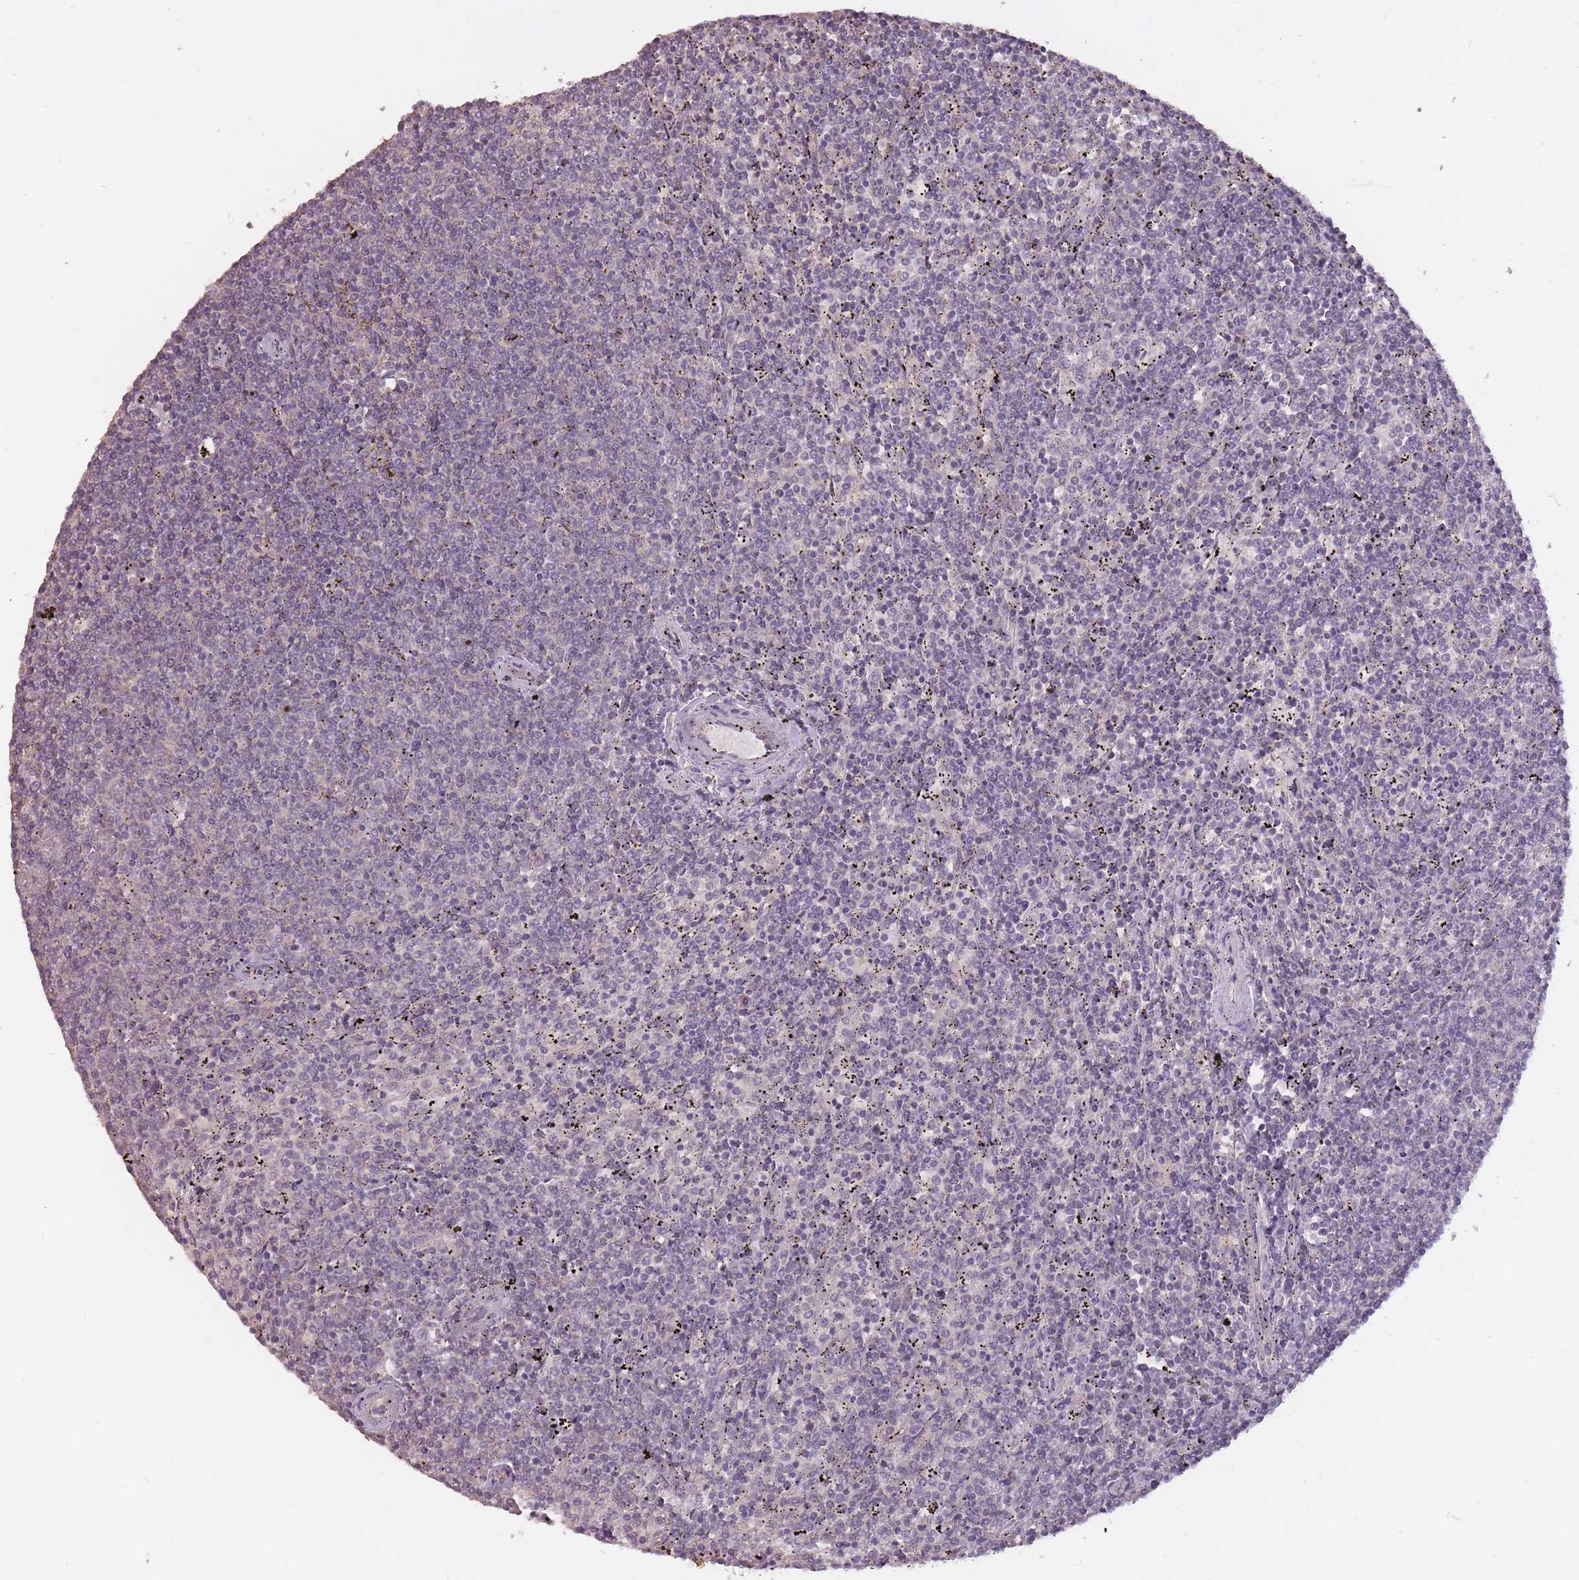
{"staining": {"intensity": "negative", "quantity": "none", "location": "none"}, "tissue": "lymphoma", "cell_type": "Tumor cells", "image_type": "cancer", "snomed": [{"axis": "morphology", "description": "Malignant lymphoma, non-Hodgkin's type, Low grade"}, {"axis": "topography", "description": "Spleen"}], "caption": "Immunohistochemical staining of human lymphoma exhibits no significant staining in tumor cells. Brightfield microscopy of immunohistochemistry stained with DAB (3,3'-diaminobenzidine) (brown) and hematoxylin (blue), captured at high magnification.", "gene": "LRATD2", "patient": {"sex": "female", "age": 50}}